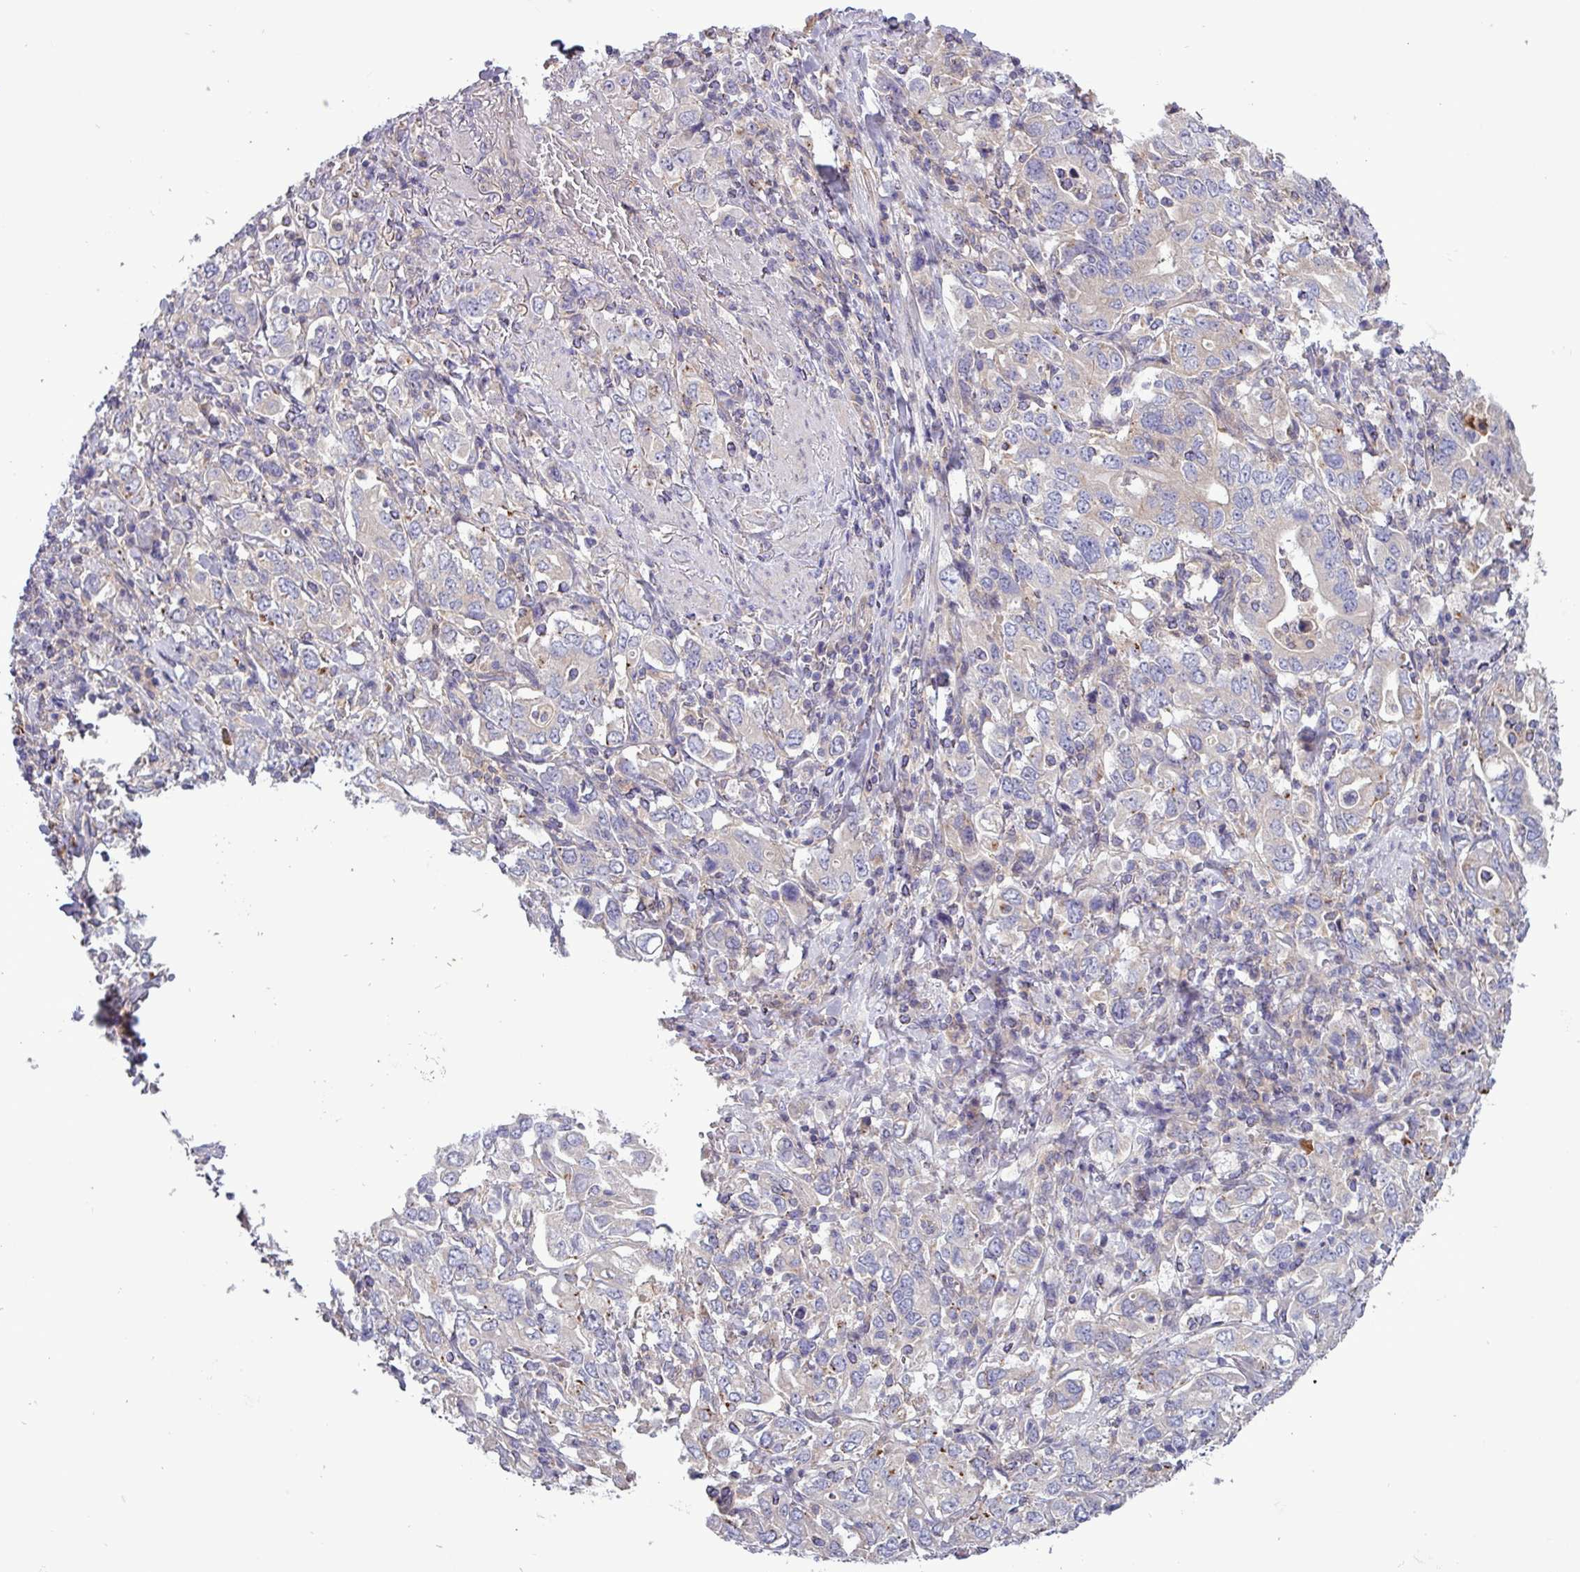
{"staining": {"intensity": "weak", "quantity": "<25%", "location": "cytoplasmic/membranous"}, "tissue": "stomach cancer", "cell_type": "Tumor cells", "image_type": "cancer", "snomed": [{"axis": "morphology", "description": "Adenocarcinoma, NOS"}, {"axis": "topography", "description": "Stomach, upper"}, {"axis": "topography", "description": "Stomach"}], "caption": "Immunohistochemical staining of stomach cancer (adenocarcinoma) demonstrates no significant expression in tumor cells. (DAB IHC, high magnification).", "gene": "PLIN2", "patient": {"sex": "male", "age": 62}}